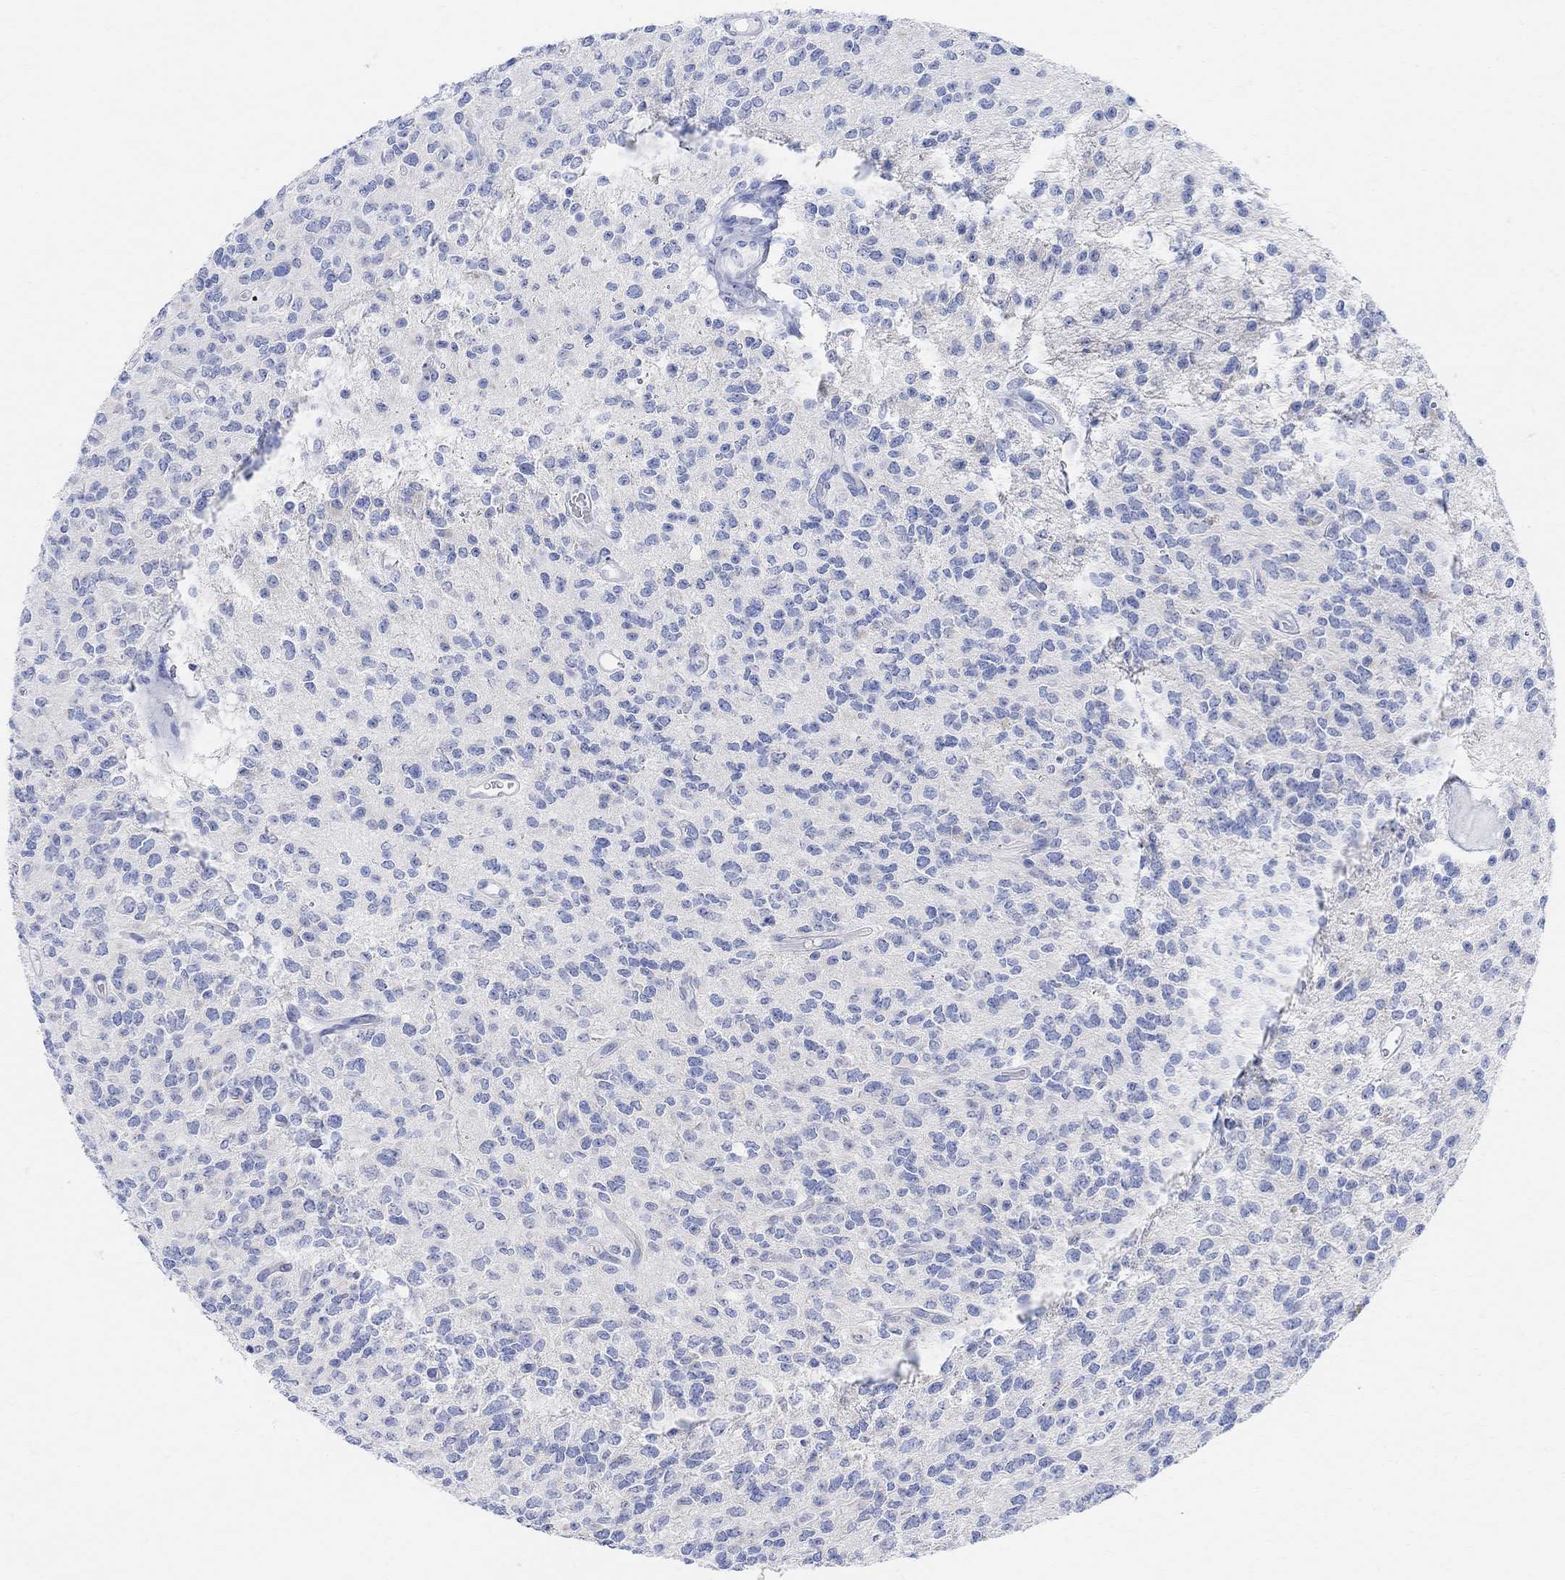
{"staining": {"intensity": "negative", "quantity": "none", "location": "none"}, "tissue": "glioma", "cell_type": "Tumor cells", "image_type": "cancer", "snomed": [{"axis": "morphology", "description": "Glioma, malignant, Low grade"}, {"axis": "topography", "description": "Brain"}], "caption": "Tumor cells show no significant staining in glioma.", "gene": "RETNLB", "patient": {"sex": "female", "age": 45}}